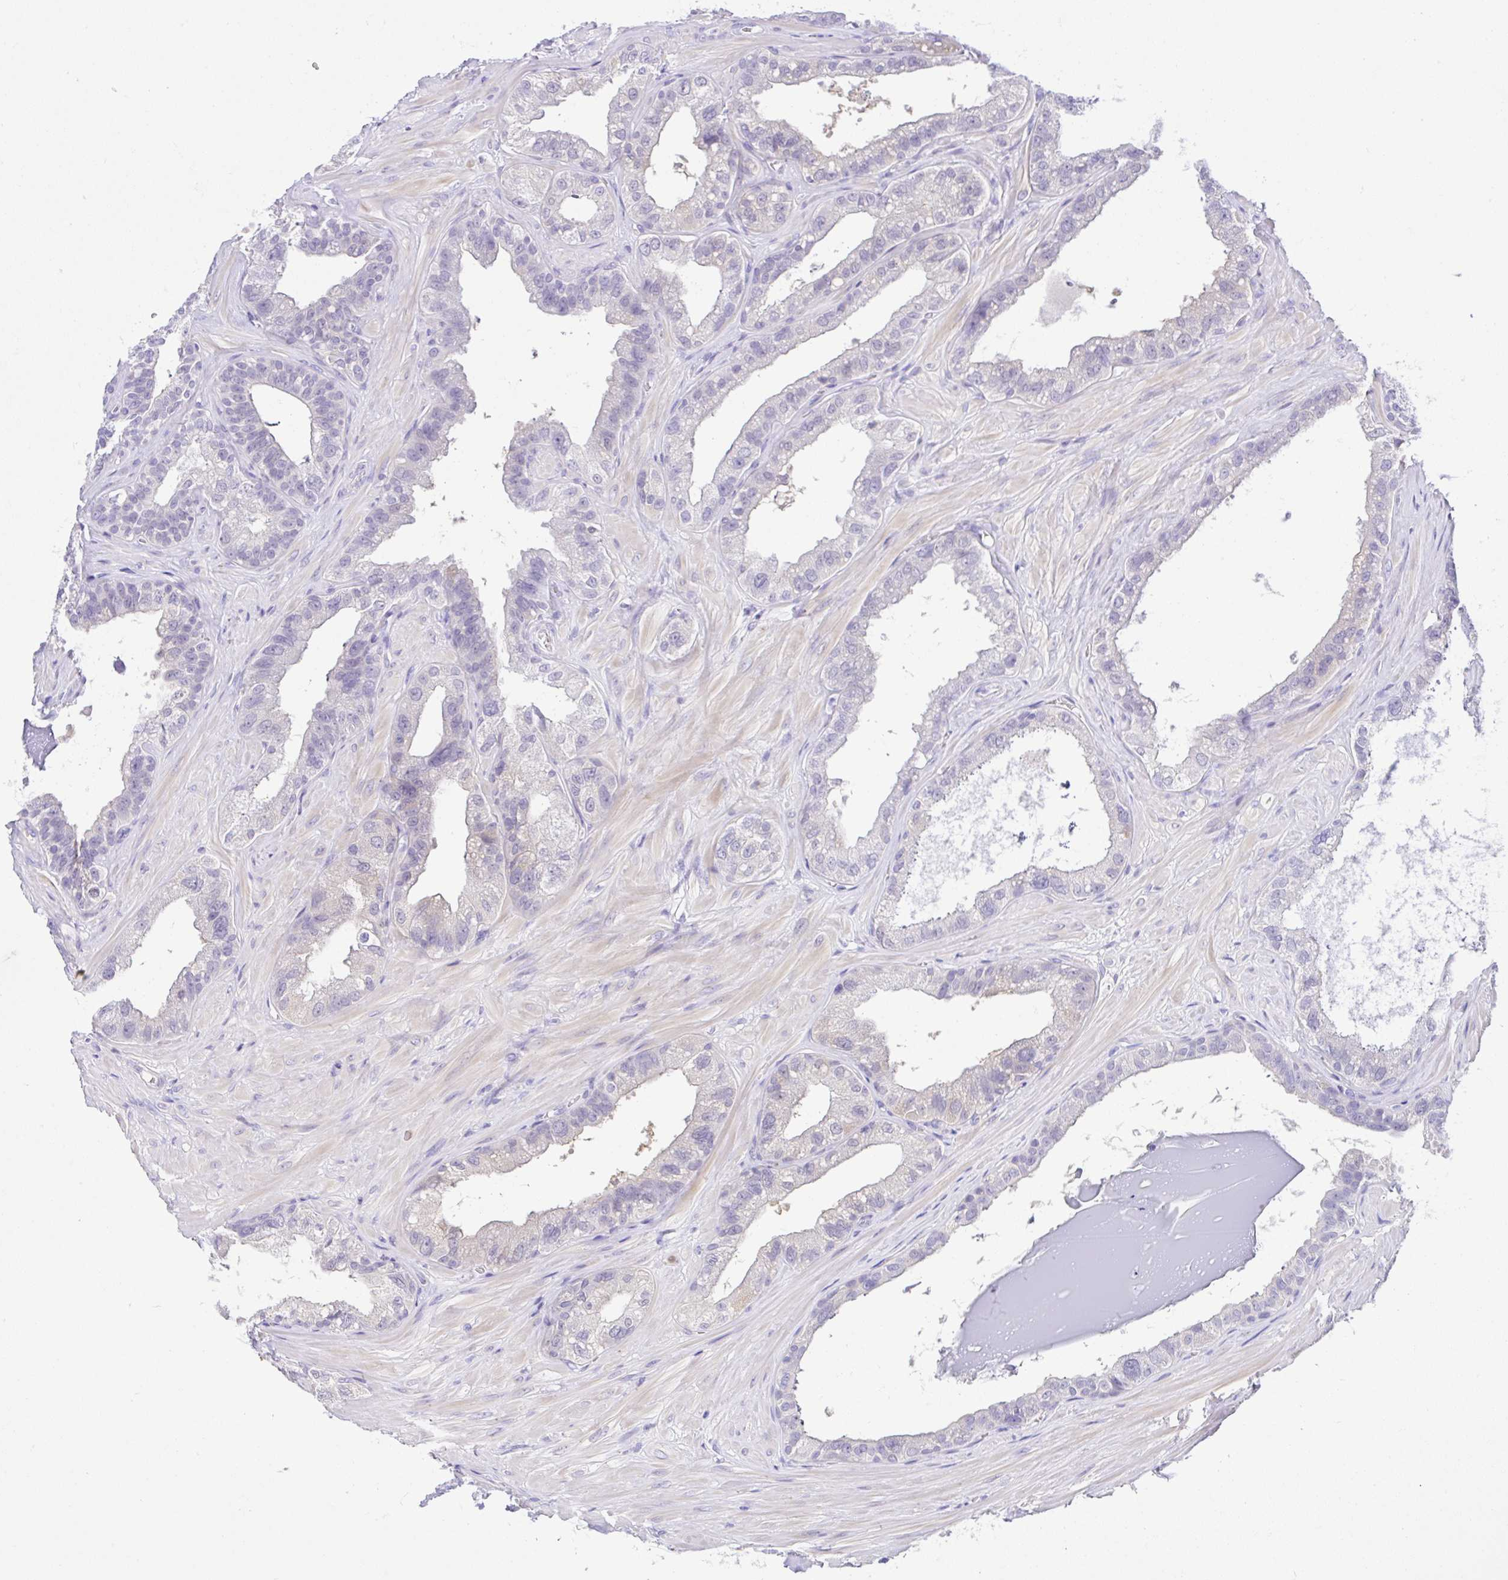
{"staining": {"intensity": "negative", "quantity": "none", "location": "none"}, "tissue": "seminal vesicle", "cell_type": "Glandular cells", "image_type": "normal", "snomed": [{"axis": "morphology", "description": "Normal tissue, NOS"}, {"axis": "topography", "description": "Seminal veicle"}, {"axis": "topography", "description": "Peripheral nerve tissue"}], "caption": "Immunohistochemistry (IHC) histopathology image of unremarkable seminal vesicle stained for a protein (brown), which reveals no staining in glandular cells. Brightfield microscopy of immunohistochemistry (IHC) stained with DAB (3,3'-diaminobenzidine) (brown) and hematoxylin (blue), captured at high magnification.", "gene": "ANO4", "patient": {"sex": "male", "age": 76}}